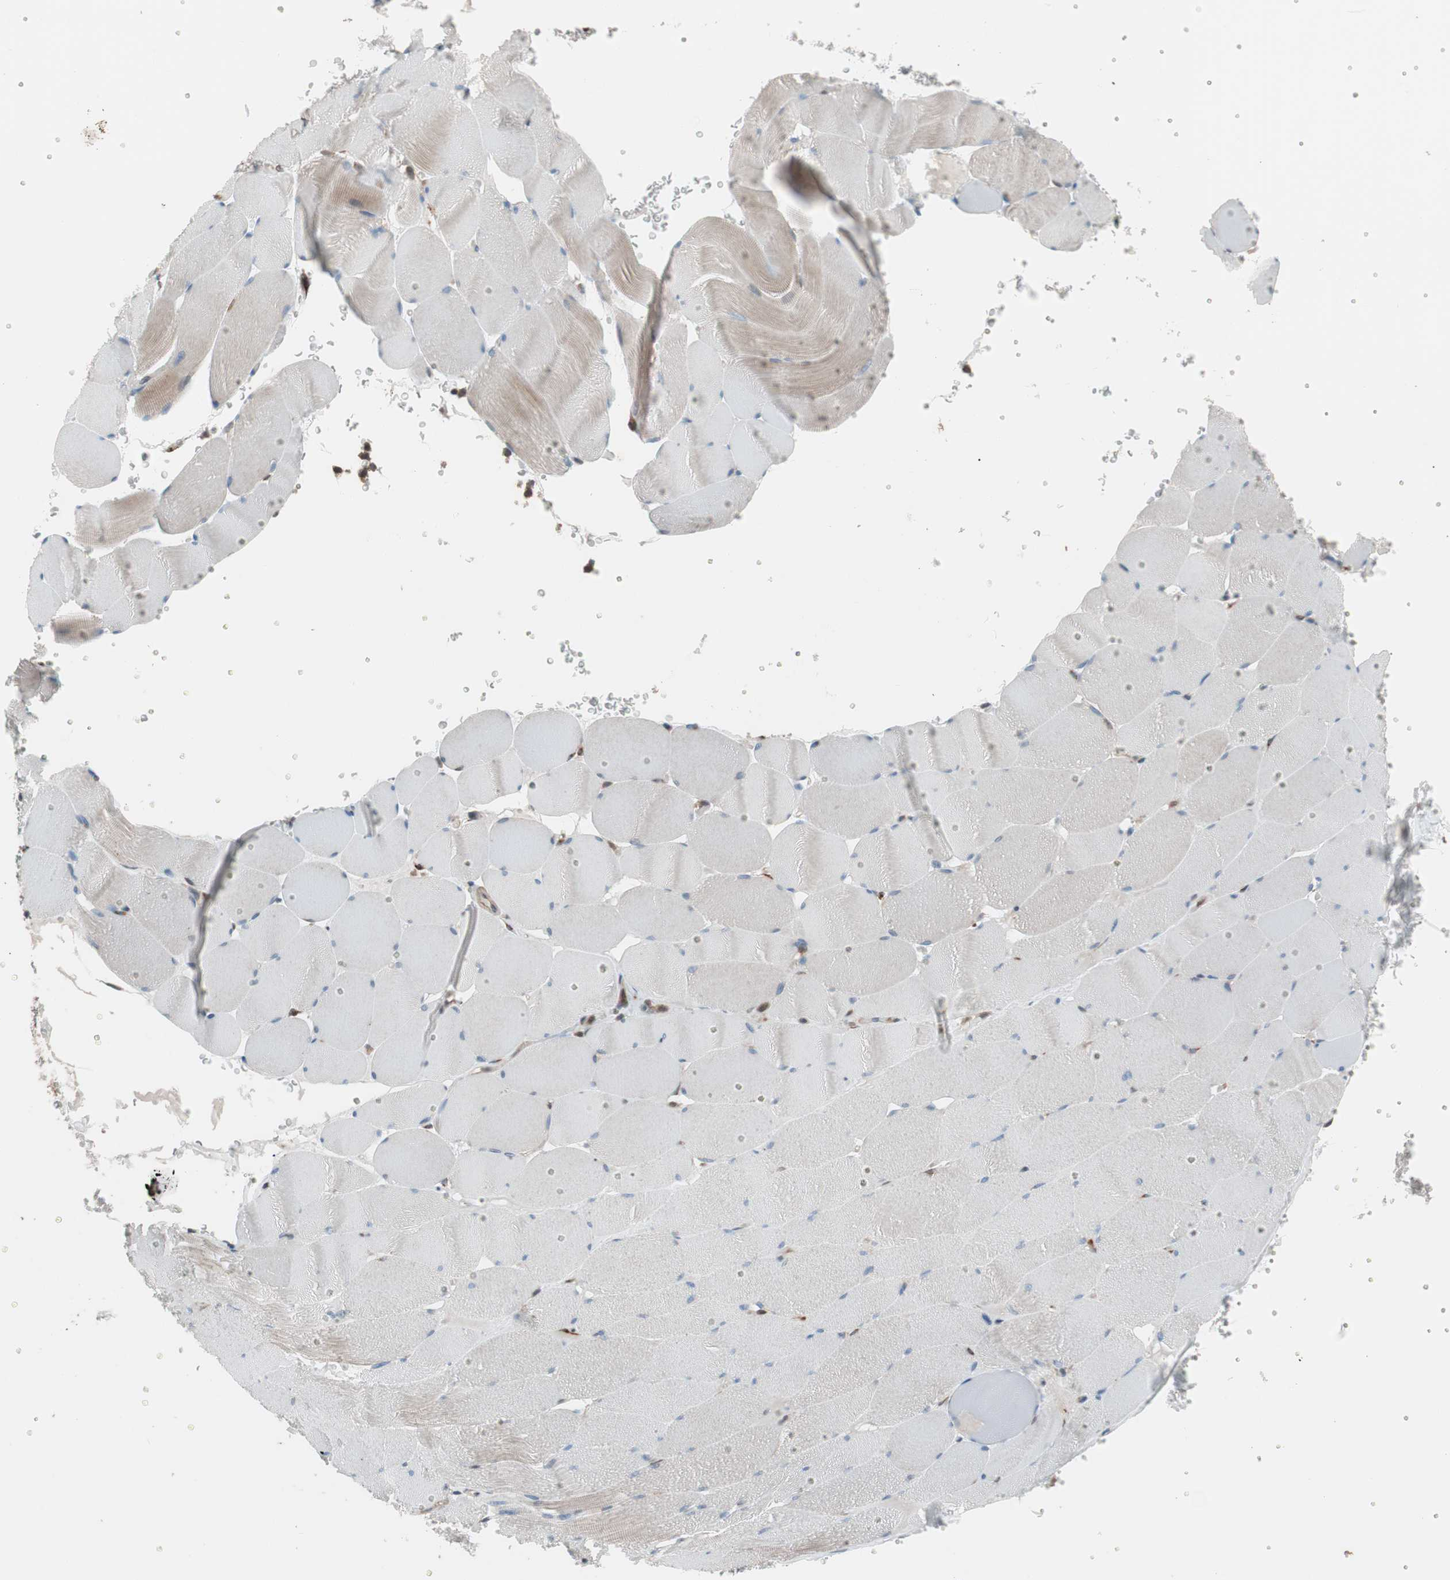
{"staining": {"intensity": "weak", "quantity": "25%-75%", "location": "cytoplasmic/membranous"}, "tissue": "skeletal muscle", "cell_type": "Myocytes", "image_type": "normal", "snomed": [{"axis": "morphology", "description": "Normal tissue, NOS"}, {"axis": "topography", "description": "Skeletal muscle"}], "caption": "Human skeletal muscle stained with a brown dye exhibits weak cytoplasmic/membranous positive expression in approximately 25%-75% of myocytes.", "gene": "SEC31A", "patient": {"sex": "male", "age": 62}}